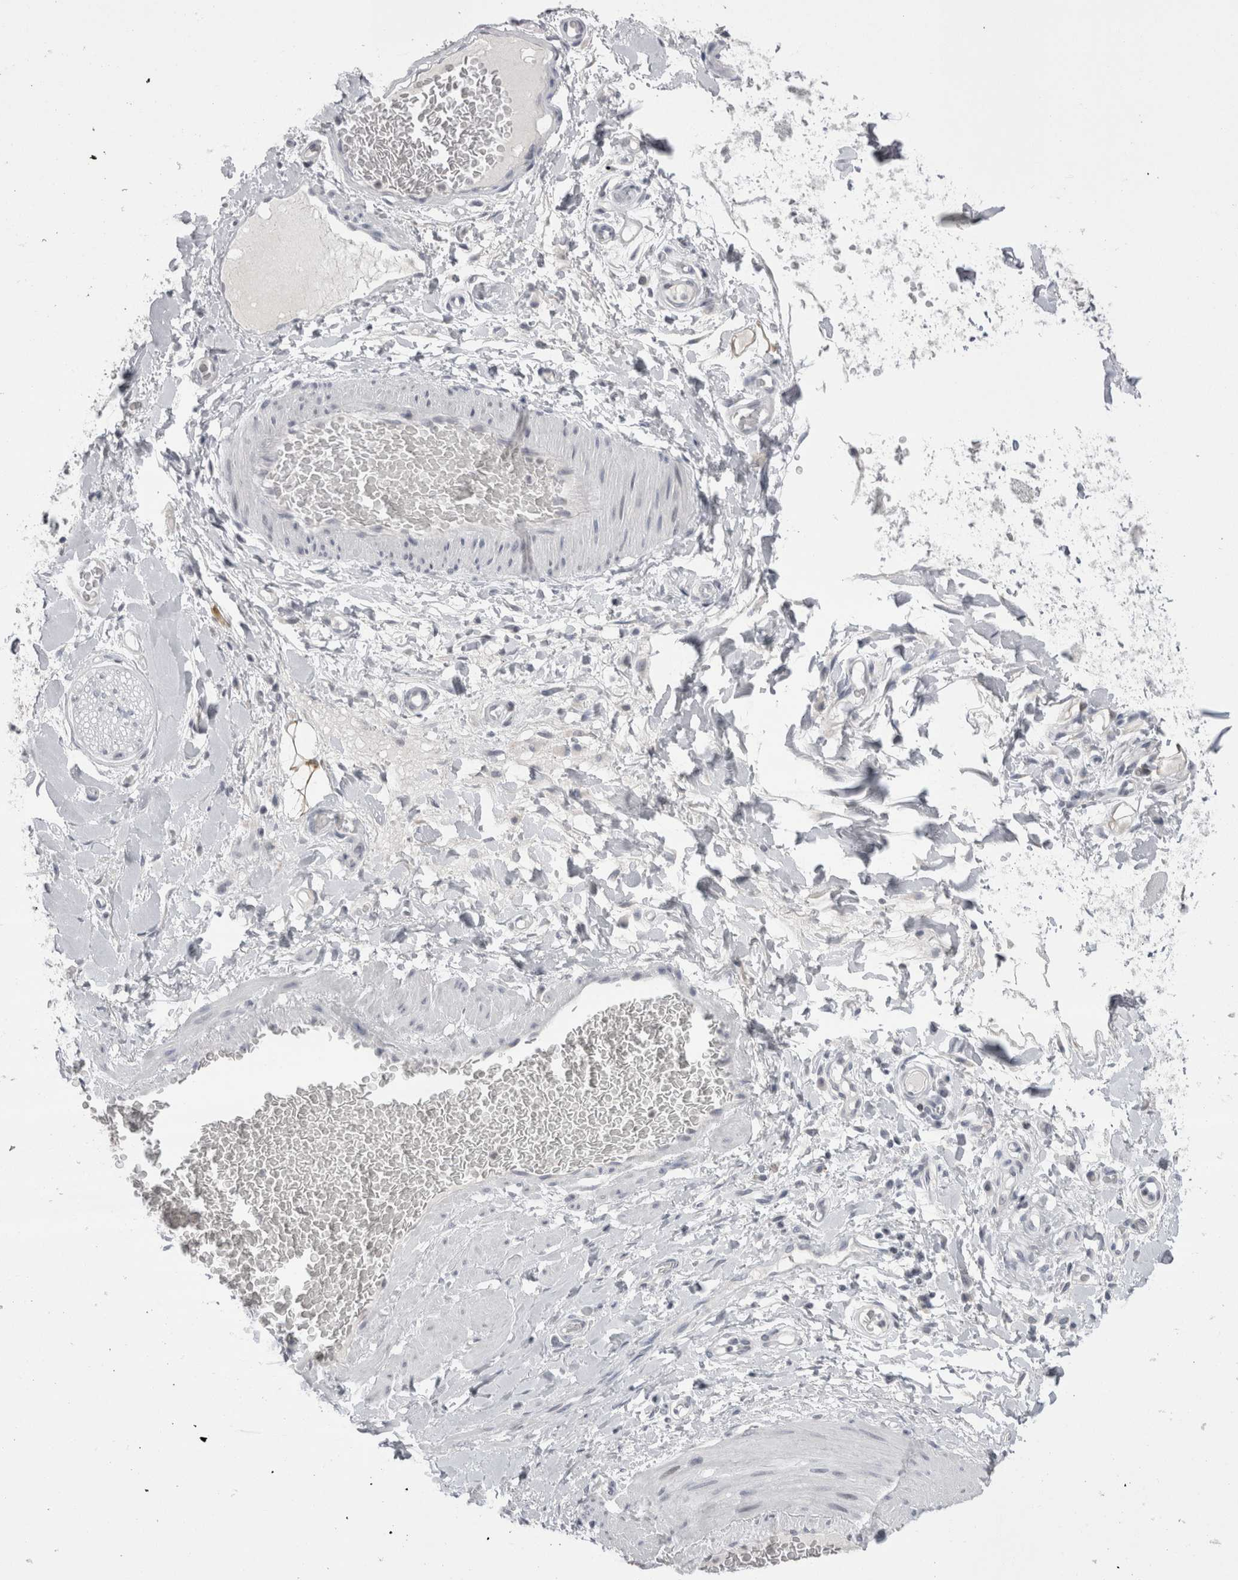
{"staining": {"intensity": "negative", "quantity": "none", "location": "none"}, "tissue": "adipose tissue", "cell_type": "Adipocytes", "image_type": "normal", "snomed": [{"axis": "morphology", "description": "Normal tissue, NOS"}, {"axis": "morphology", "description": "Adenocarcinoma, NOS"}, {"axis": "topography", "description": "Esophagus"}], "caption": "DAB immunohistochemical staining of normal human adipose tissue displays no significant expression in adipocytes. Nuclei are stained in blue.", "gene": "FNDC8", "patient": {"sex": "male", "age": 62}}